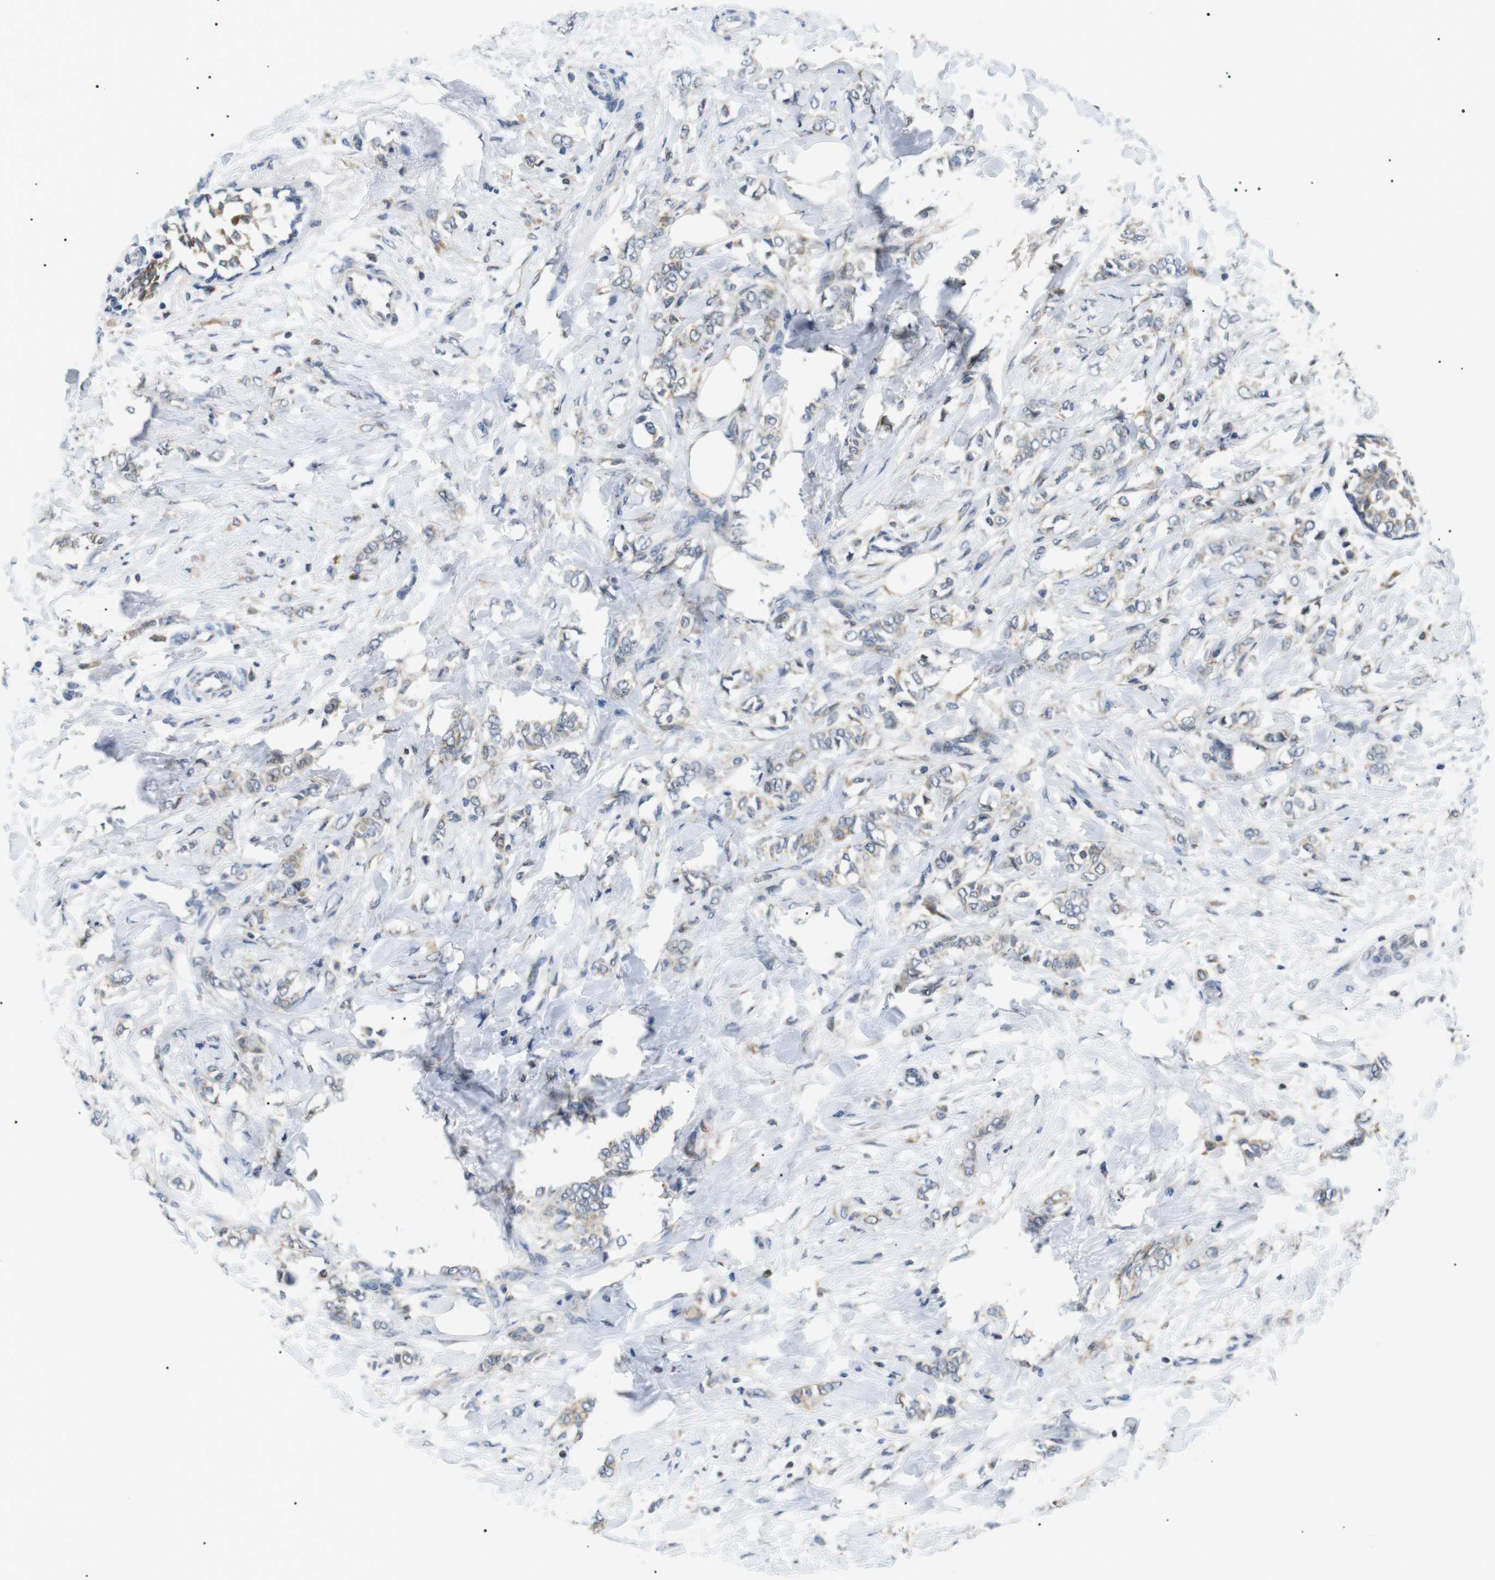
{"staining": {"intensity": "weak", "quantity": "25%-75%", "location": "cytoplasmic/membranous"}, "tissue": "breast cancer", "cell_type": "Tumor cells", "image_type": "cancer", "snomed": [{"axis": "morphology", "description": "Lobular carcinoma, in situ"}, {"axis": "morphology", "description": "Lobular carcinoma"}, {"axis": "topography", "description": "Breast"}], "caption": "Immunohistochemistry (IHC) (DAB) staining of breast cancer displays weak cytoplasmic/membranous protein positivity in about 25%-75% of tumor cells. (Stains: DAB in brown, nuclei in blue, Microscopy: brightfield microscopy at high magnification).", "gene": "RAB9A", "patient": {"sex": "female", "age": 41}}